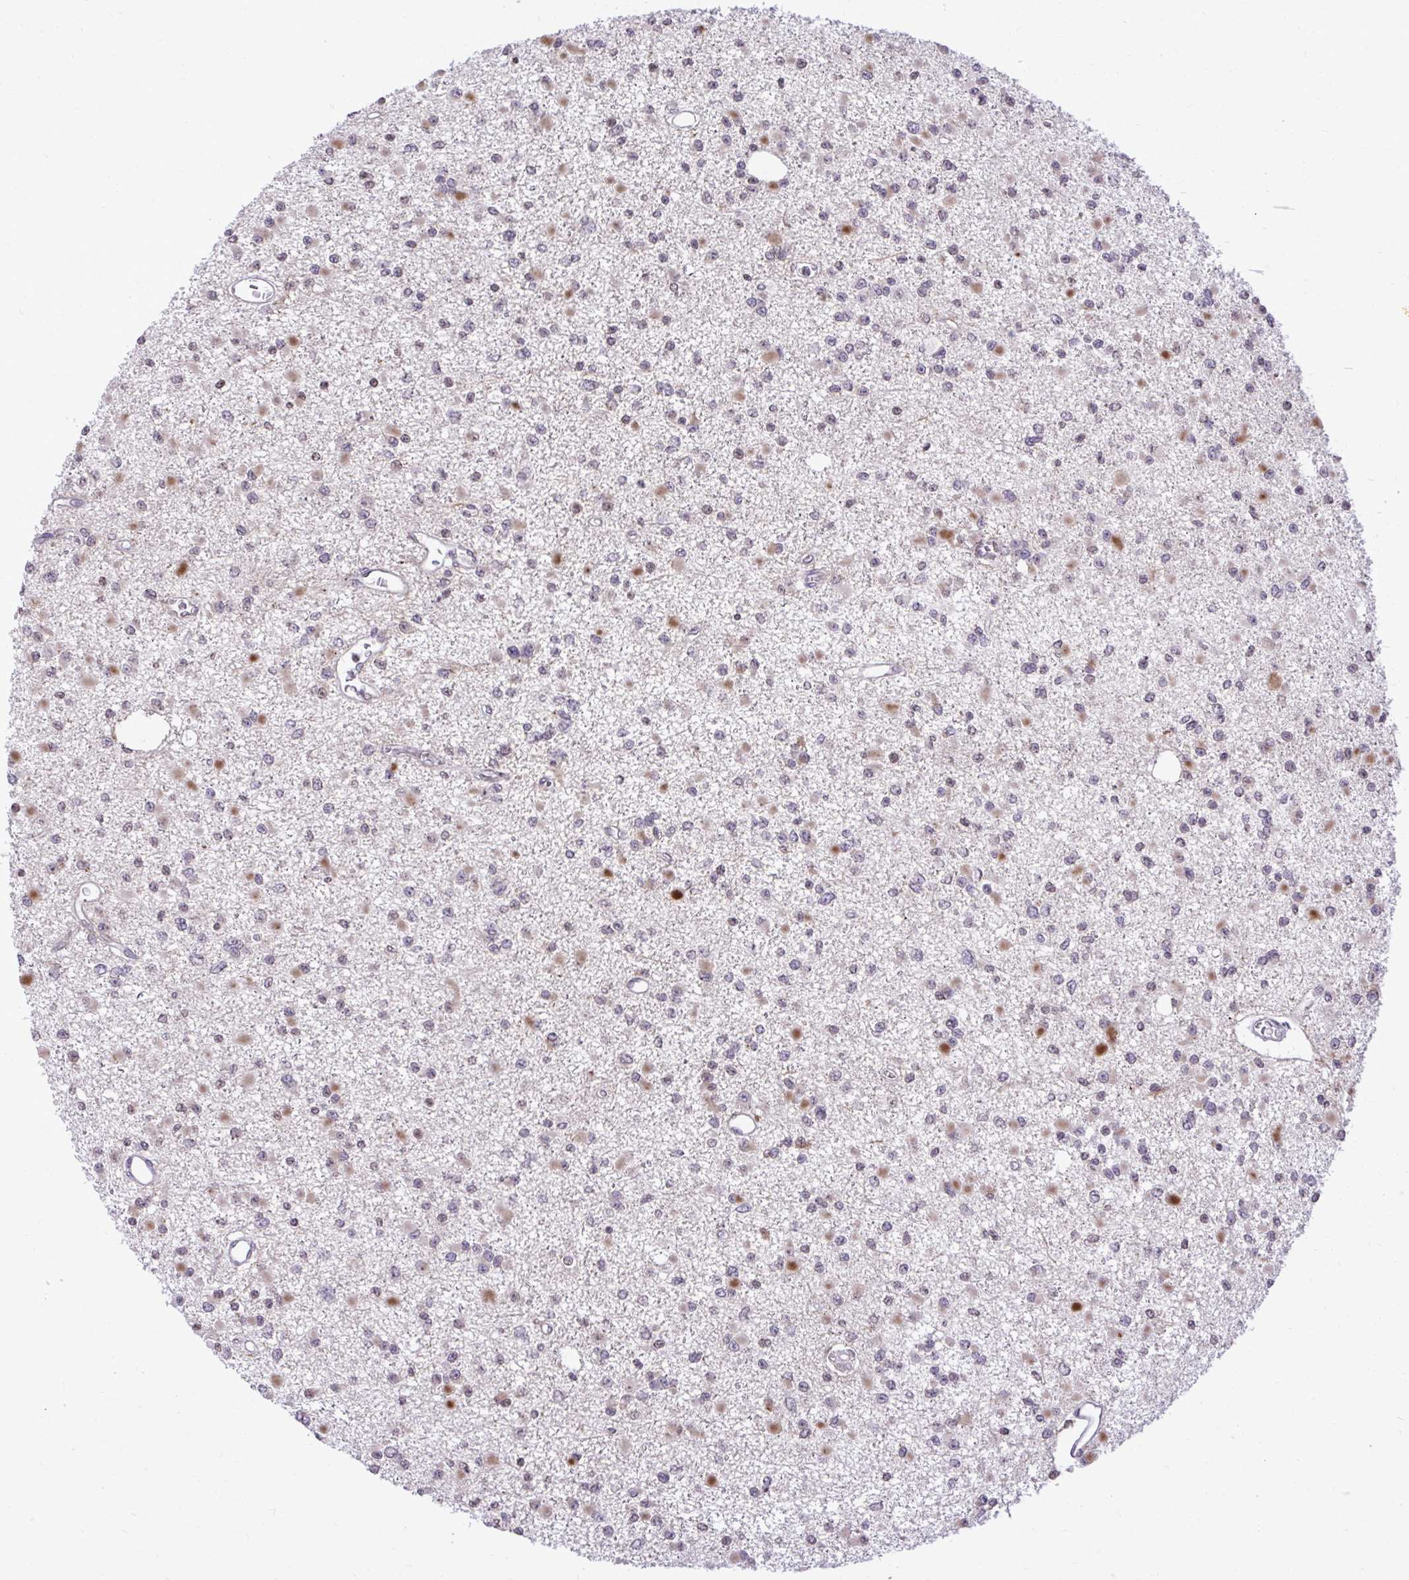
{"staining": {"intensity": "moderate", "quantity": "<25%", "location": "cytoplasmic/membranous"}, "tissue": "glioma", "cell_type": "Tumor cells", "image_type": "cancer", "snomed": [{"axis": "morphology", "description": "Glioma, malignant, Low grade"}, {"axis": "topography", "description": "Brain"}], "caption": "Human glioma stained with a protein marker displays moderate staining in tumor cells.", "gene": "METTL9", "patient": {"sex": "female", "age": 22}}